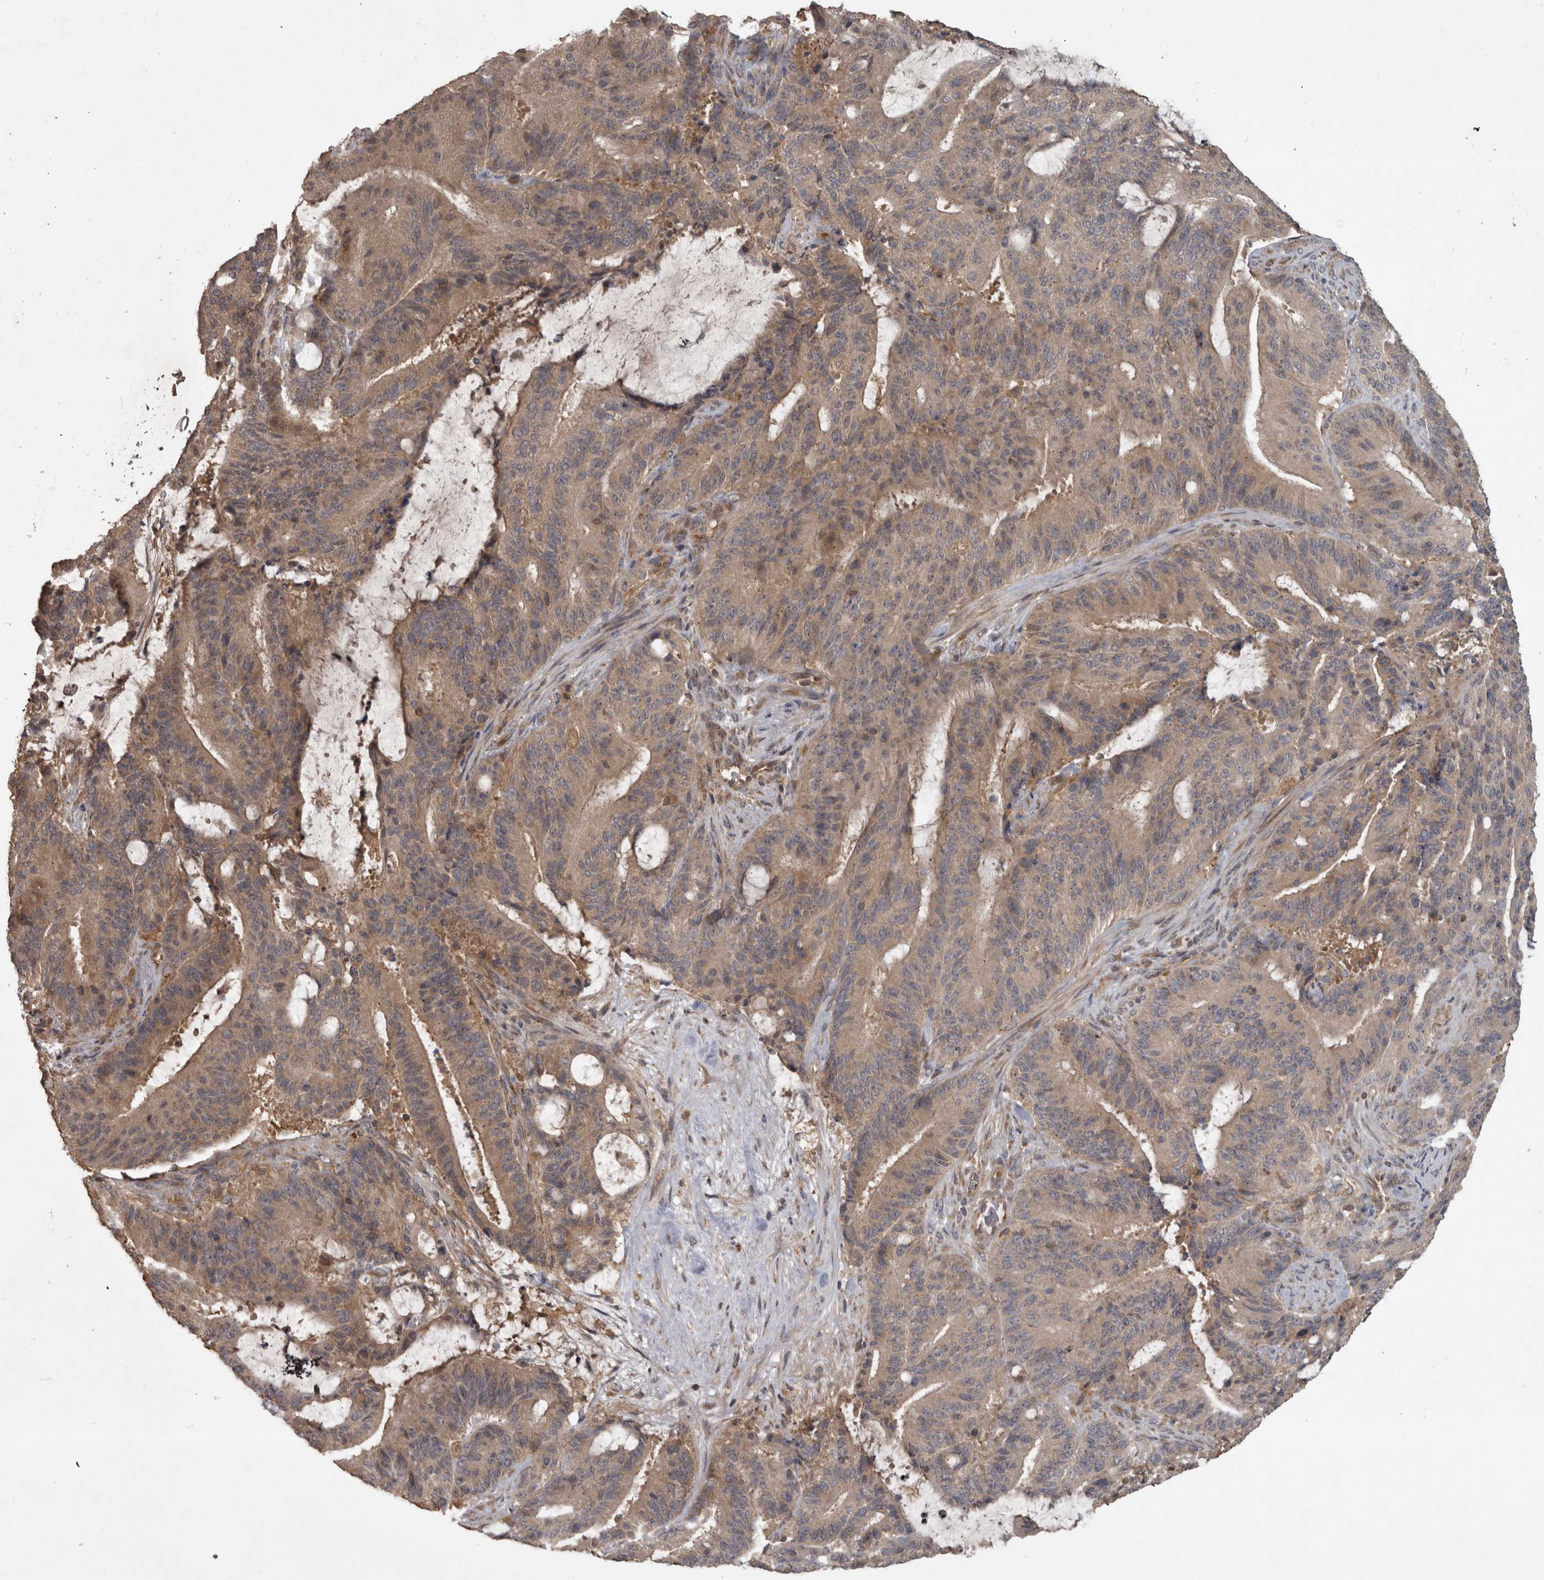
{"staining": {"intensity": "weak", "quantity": ">75%", "location": "cytoplasmic/membranous"}, "tissue": "liver cancer", "cell_type": "Tumor cells", "image_type": "cancer", "snomed": [{"axis": "morphology", "description": "Normal tissue, NOS"}, {"axis": "morphology", "description": "Cholangiocarcinoma"}, {"axis": "topography", "description": "Liver"}, {"axis": "topography", "description": "Peripheral nerve tissue"}], "caption": "DAB (3,3'-diaminobenzidine) immunohistochemical staining of cholangiocarcinoma (liver) exhibits weak cytoplasmic/membranous protein expression in approximately >75% of tumor cells.", "gene": "MICU3", "patient": {"sex": "female", "age": 73}}